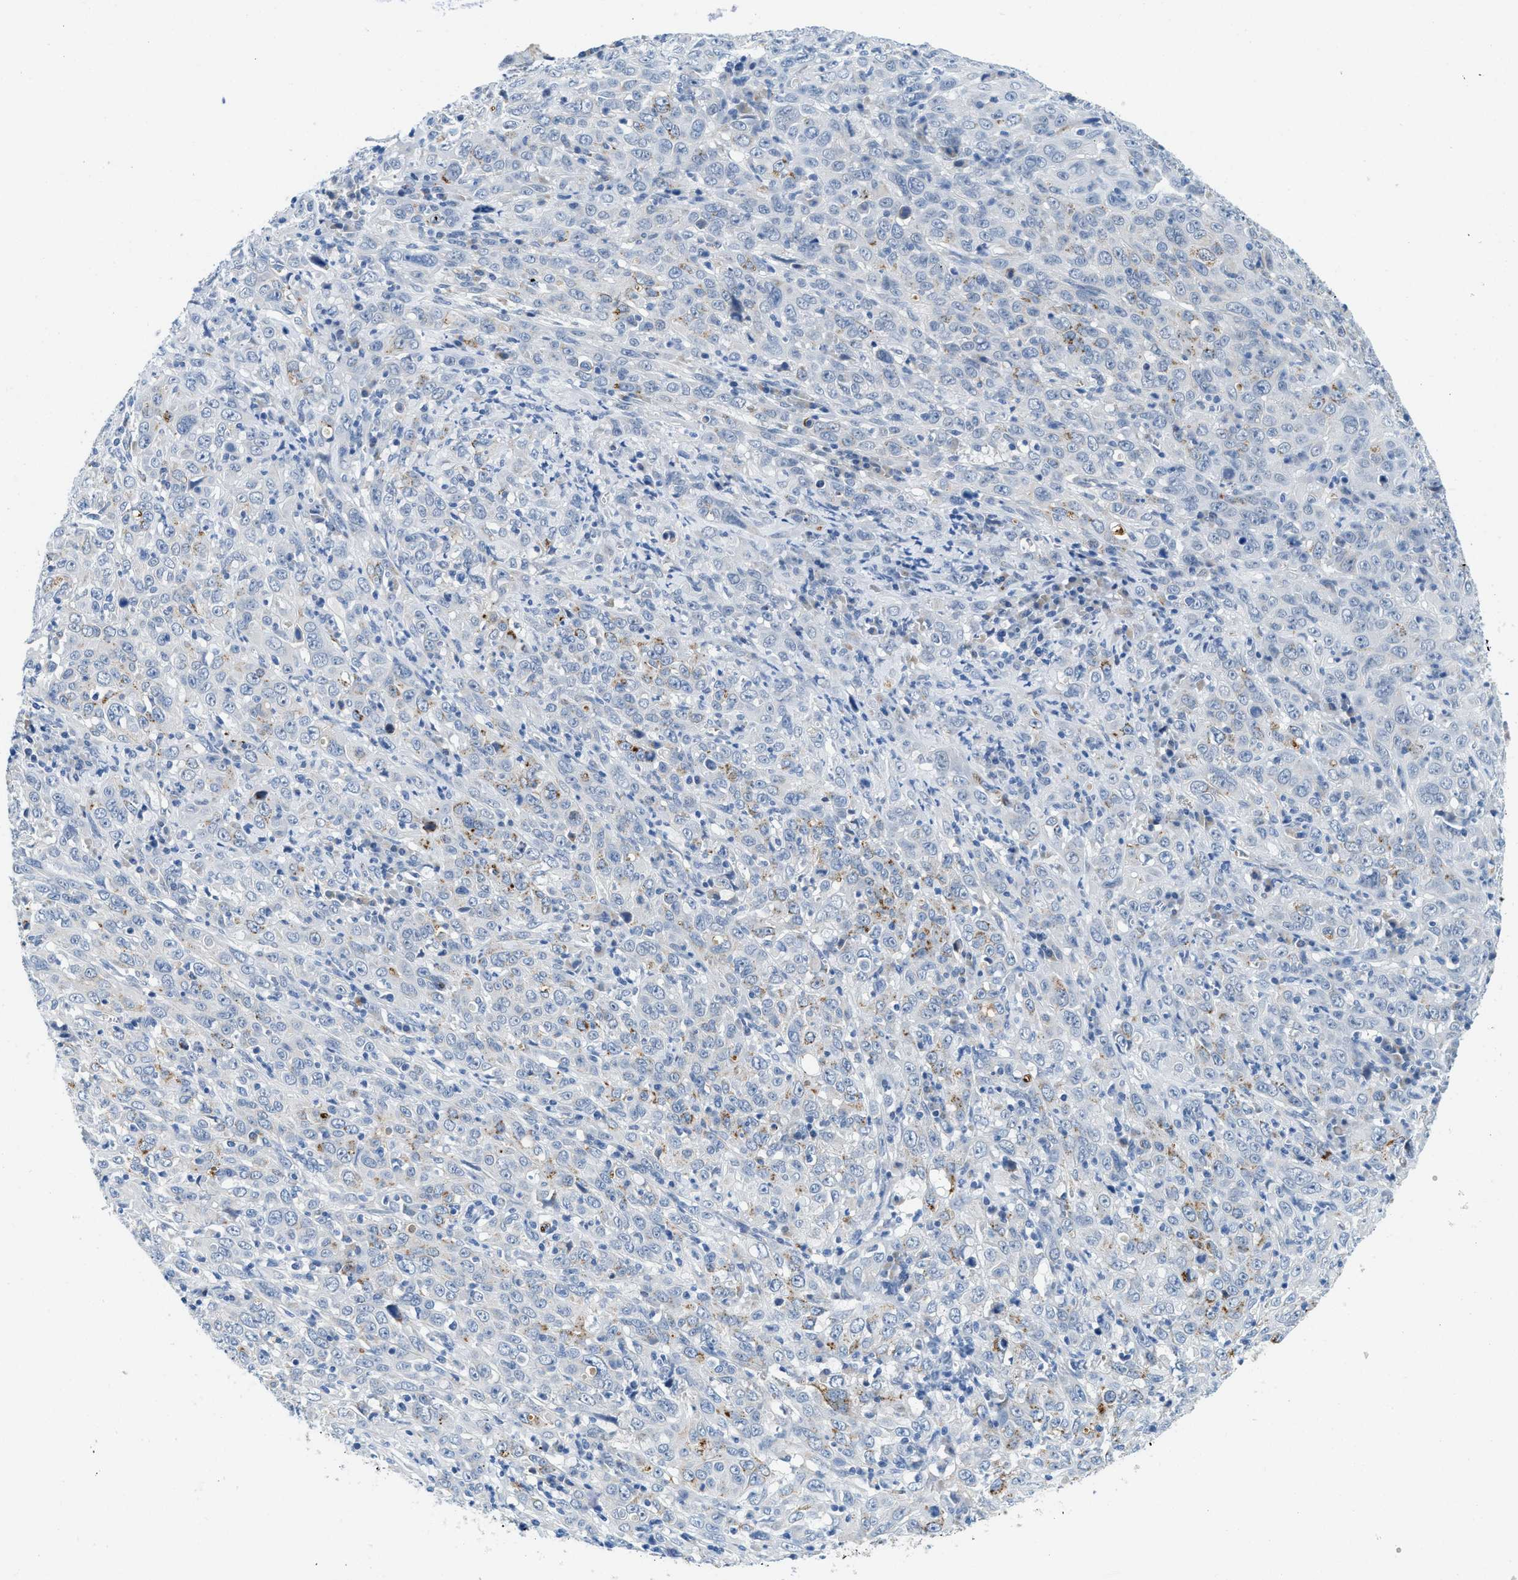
{"staining": {"intensity": "negative", "quantity": "none", "location": "none"}, "tissue": "cervical cancer", "cell_type": "Tumor cells", "image_type": "cancer", "snomed": [{"axis": "morphology", "description": "Squamous cell carcinoma, NOS"}, {"axis": "topography", "description": "Cervix"}], "caption": "This is a micrograph of IHC staining of cervical cancer, which shows no expression in tumor cells. The staining was performed using DAB to visualize the protein expression in brown, while the nuclei were stained in blue with hematoxylin (Magnification: 20x).", "gene": "TSPAN3", "patient": {"sex": "female", "age": 46}}